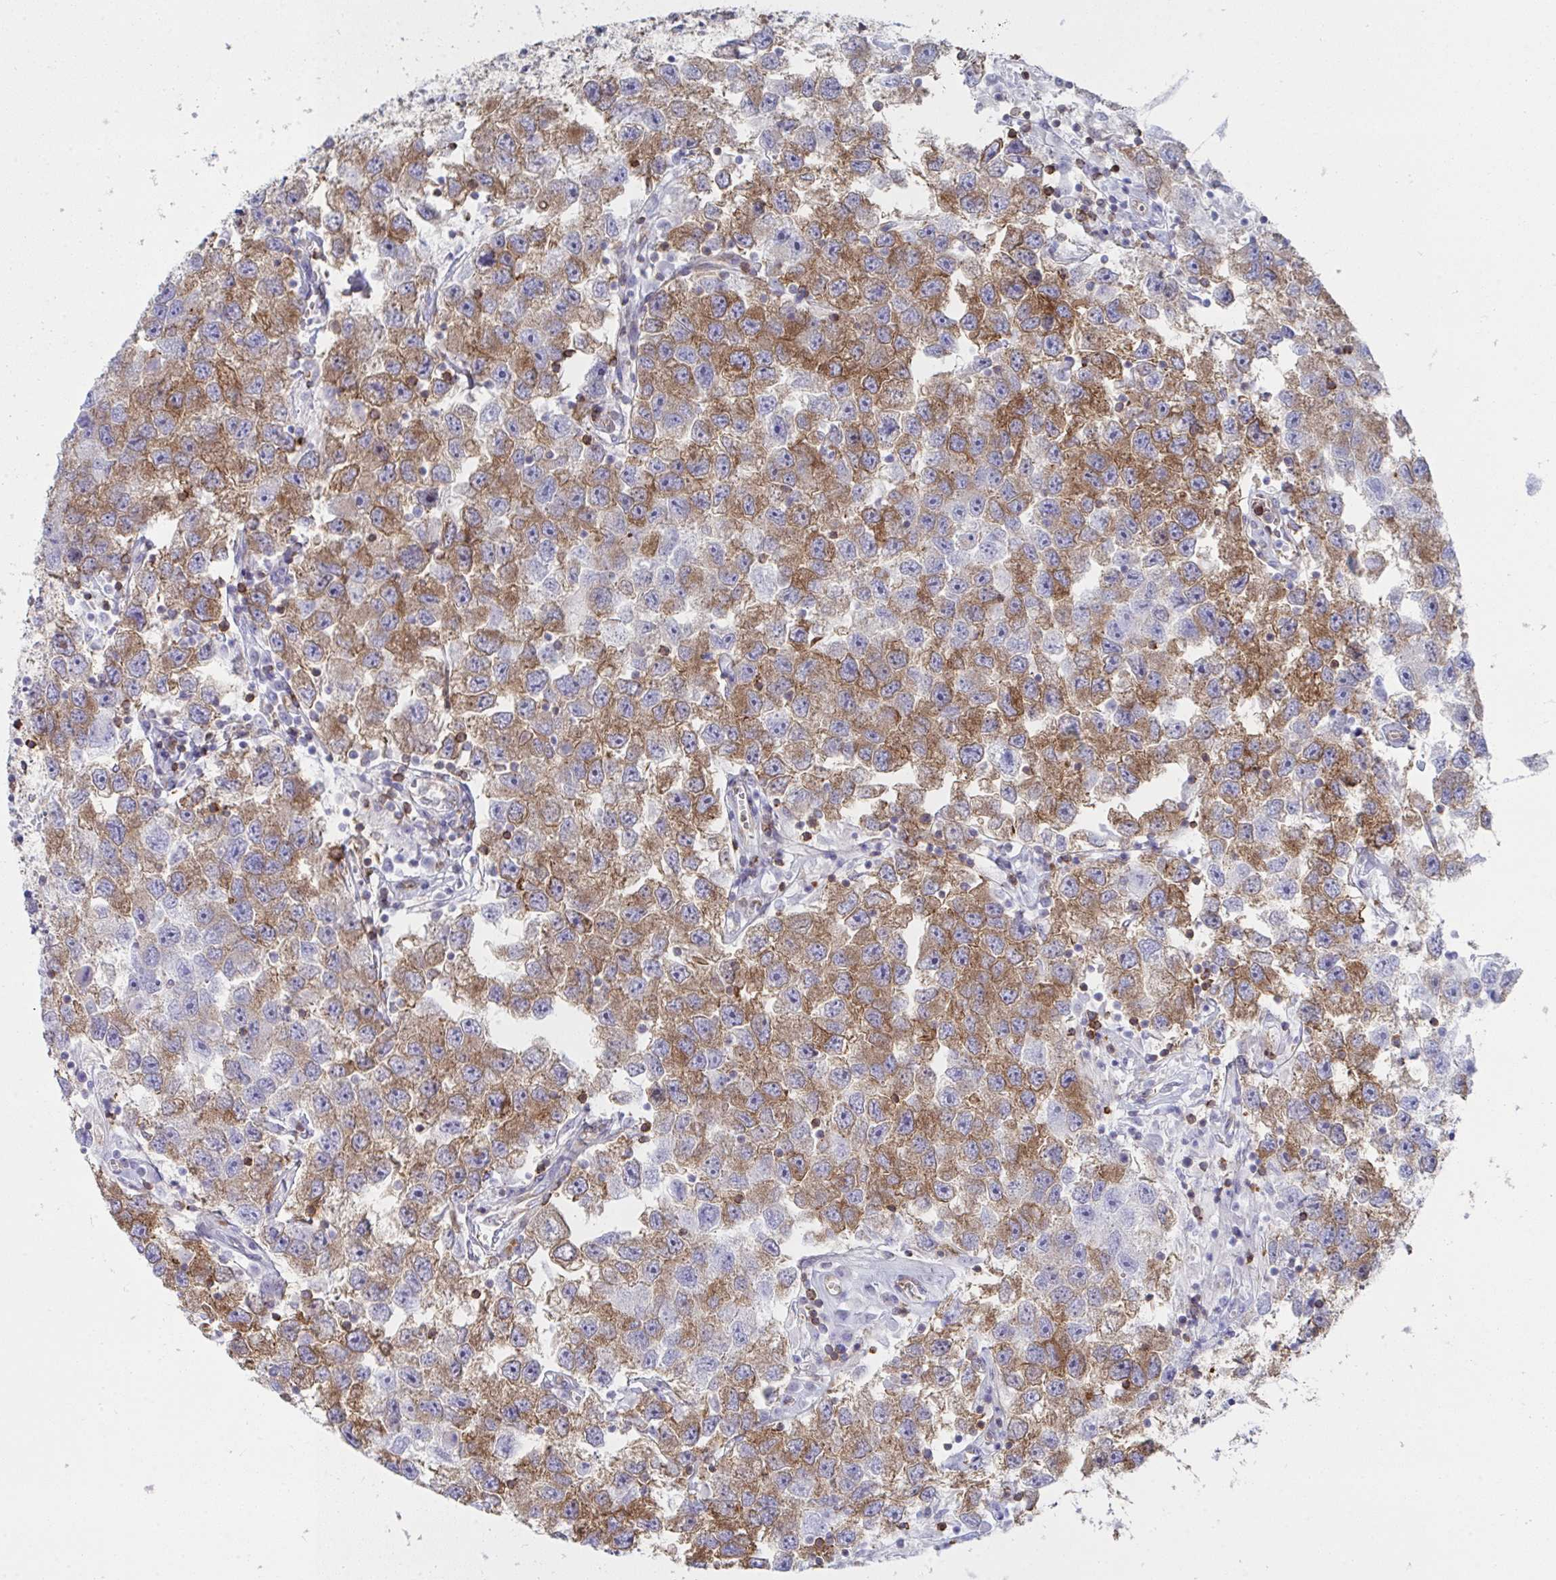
{"staining": {"intensity": "moderate", "quantity": "25%-75%", "location": "cytoplasmic/membranous"}, "tissue": "testis cancer", "cell_type": "Tumor cells", "image_type": "cancer", "snomed": [{"axis": "morphology", "description": "Seminoma, NOS"}, {"axis": "topography", "description": "Testis"}], "caption": "Testis seminoma stained with immunohistochemistry exhibits moderate cytoplasmic/membranous staining in approximately 25%-75% of tumor cells.", "gene": "WNK1", "patient": {"sex": "male", "age": 26}}